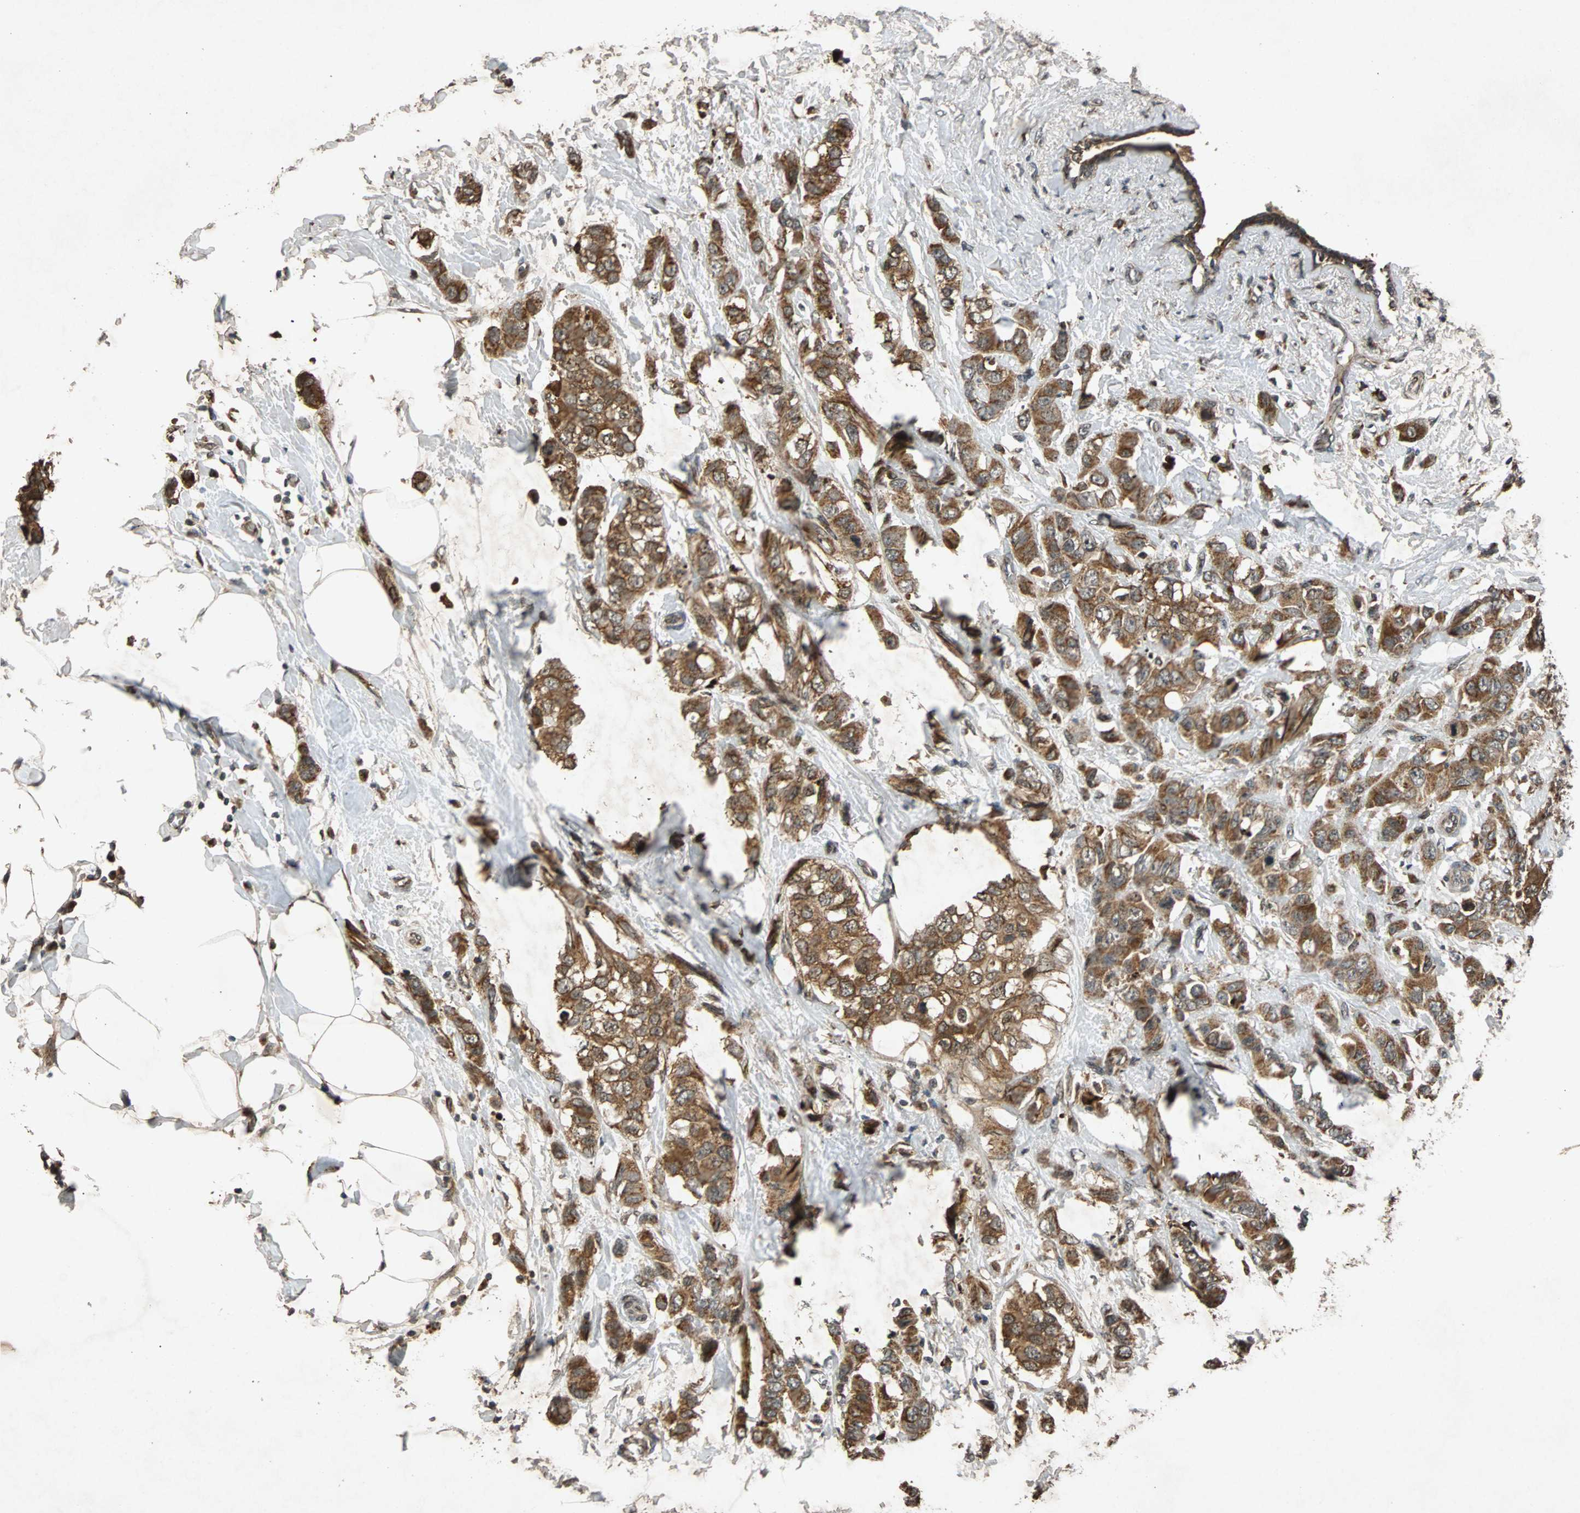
{"staining": {"intensity": "strong", "quantity": ">75%", "location": "cytoplasmic/membranous"}, "tissue": "breast cancer", "cell_type": "Tumor cells", "image_type": "cancer", "snomed": [{"axis": "morphology", "description": "Normal tissue, NOS"}, {"axis": "morphology", "description": "Duct carcinoma"}, {"axis": "topography", "description": "Breast"}], "caption": "Protein expression analysis of human breast cancer reveals strong cytoplasmic/membranous positivity in approximately >75% of tumor cells.", "gene": "USP31", "patient": {"sex": "female", "age": 50}}